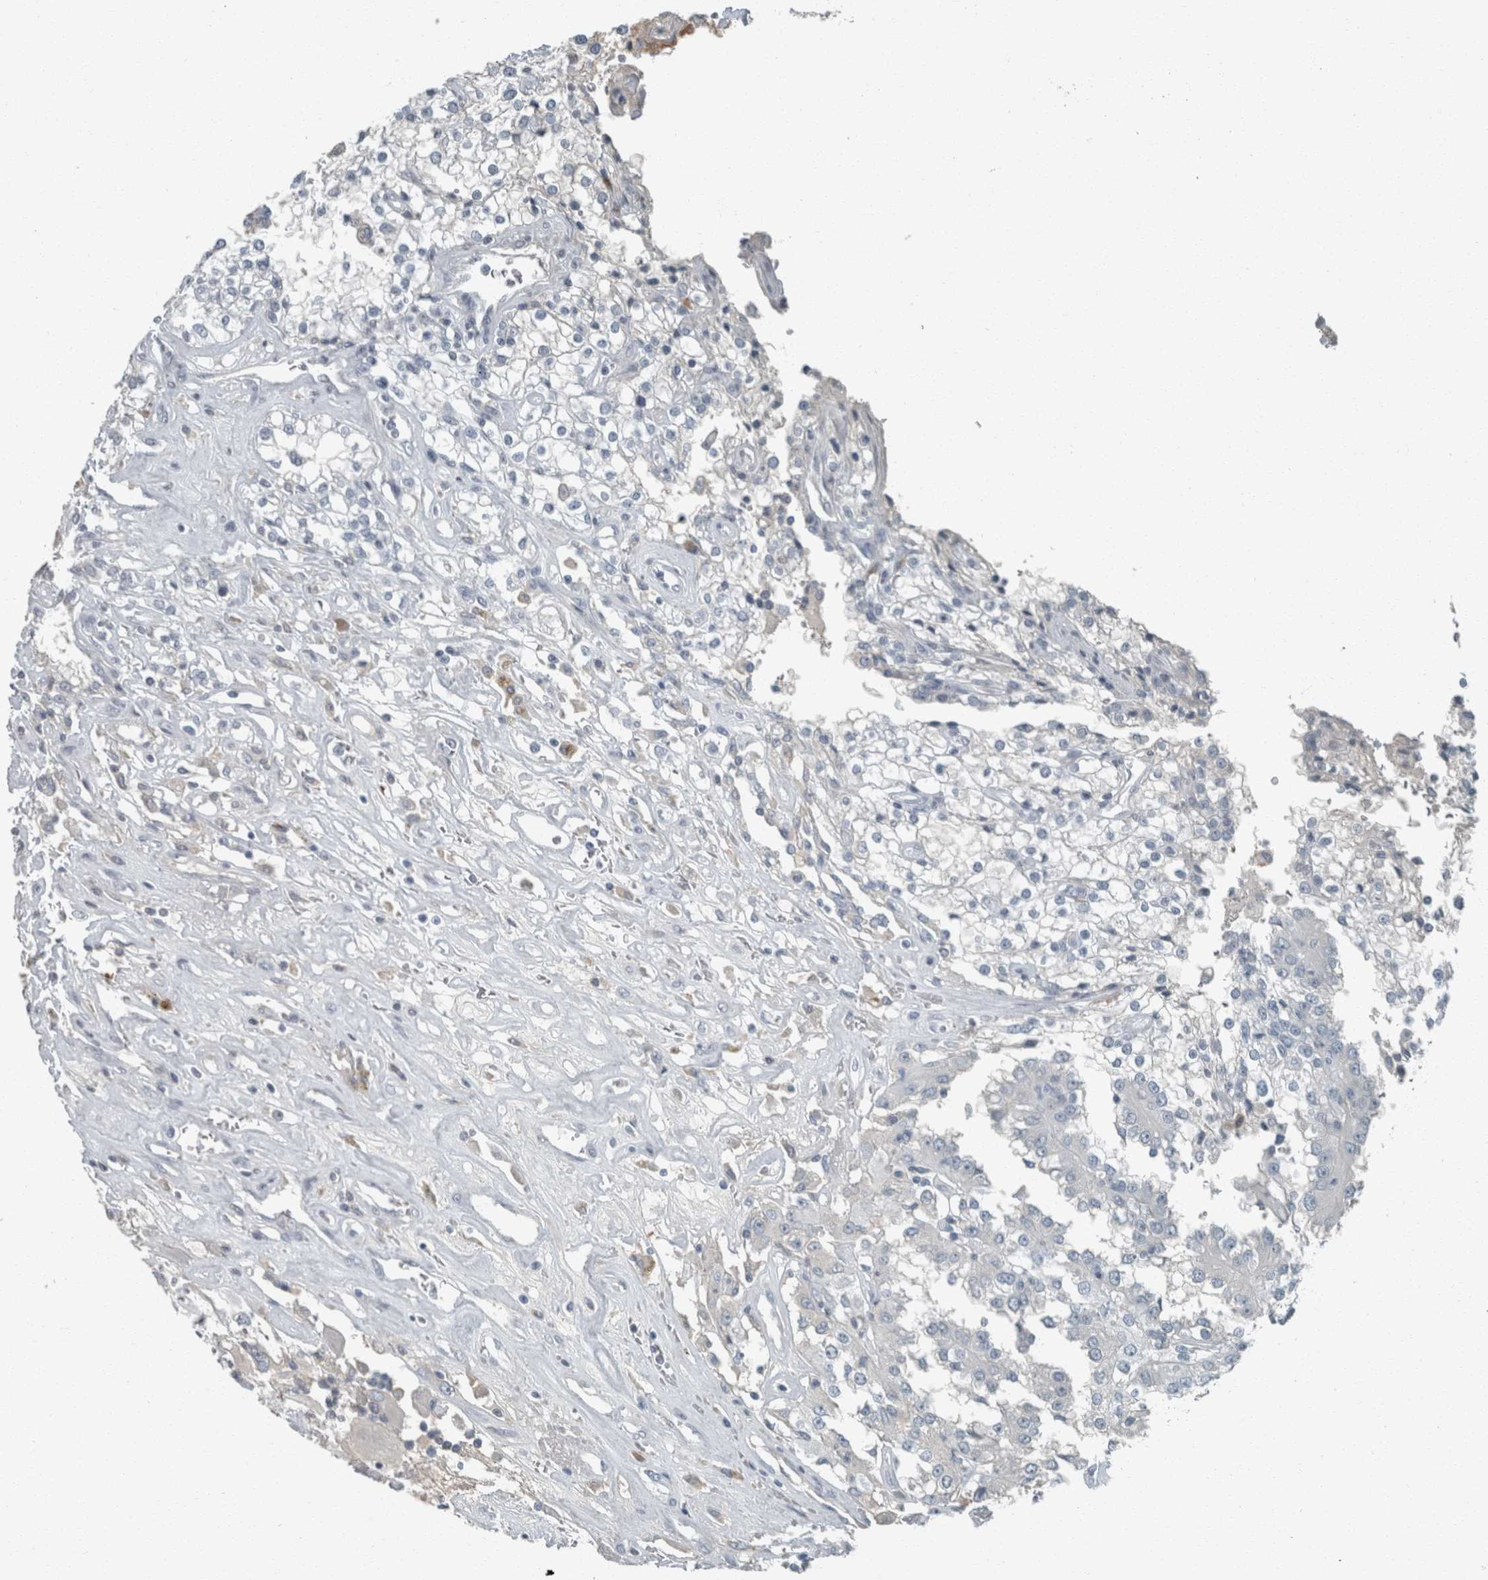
{"staining": {"intensity": "negative", "quantity": "none", "location": "none"}, "tissue": "renal cancer", "cell_type": "Tumor cells", "image_type": "cancer", "snomed": [{"axis": "morphology", "description": "Adenocarcinoma, NOS"}, {"axis": "topography", "description": "Kidney"}], "caption": "High power microscopy histopathology image of an IHC image of renal adenocarcinoma, revealing no significant positivity in tumor cells.", "gene": "CHL1", "patient": {"sex": "female", "age": 52}}